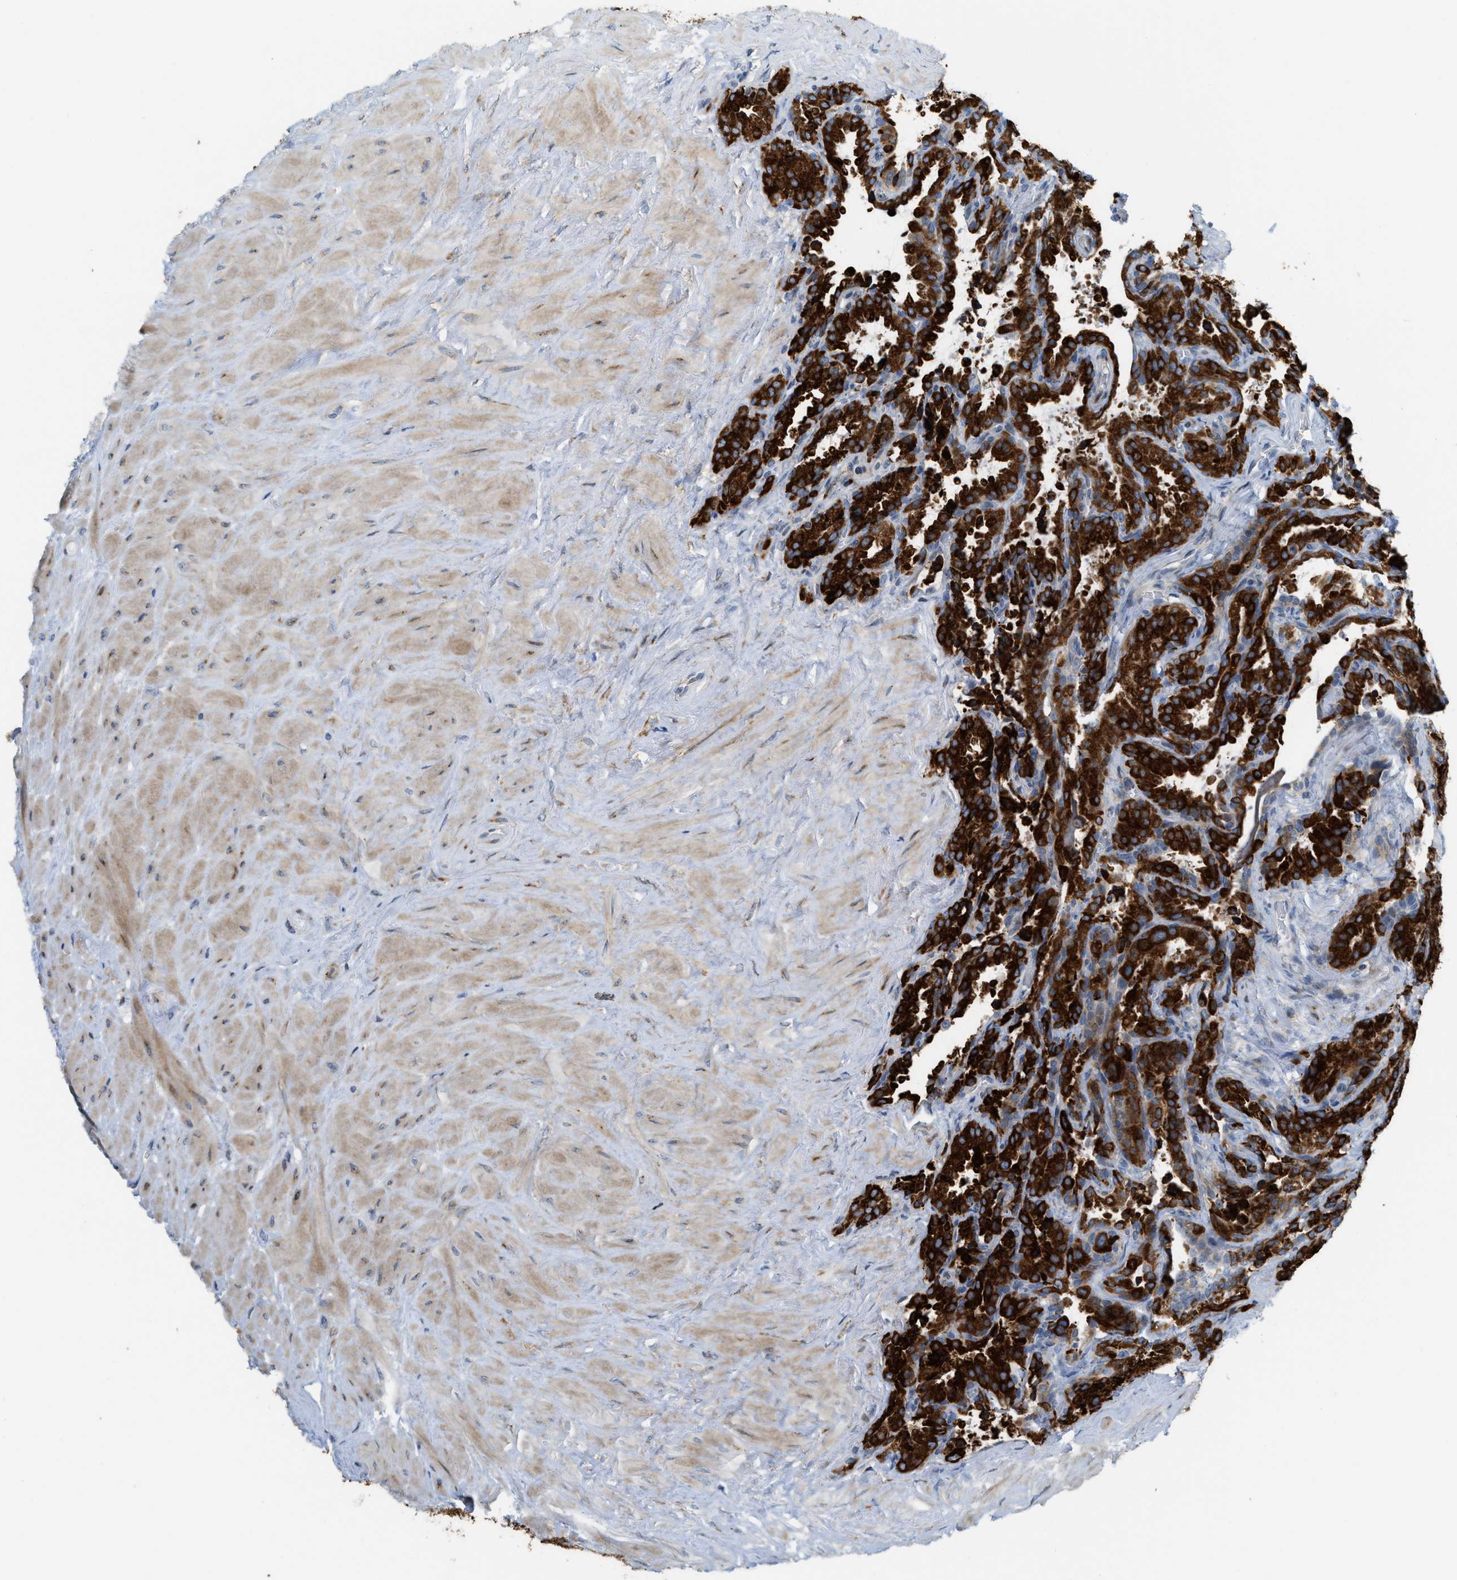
{"staining": {"intensity": "strong", "quantity": ">75%", "location": "cytoplasmic/membranous"}, "tissue": "seminal vesicle", "cell_type": "Glandular cells", "image_type": "normal", "snomed": [{"axis": "morphology", "description": "Normal tissue, NOS"}, {"axis": "topography", "description": "Seminal veicle"}], "caption": "DAB immunohistochemical staining of unremarkable seminal vesicle exhibits strong cytoplasmic/membranous protein positivity in approximately >75% of glandular cells. (brown staining indicates protein expression, while blue staining denotes nuclei).", "gene": "DIPK1A", "patient": {"sex": "male", "age": 46}}